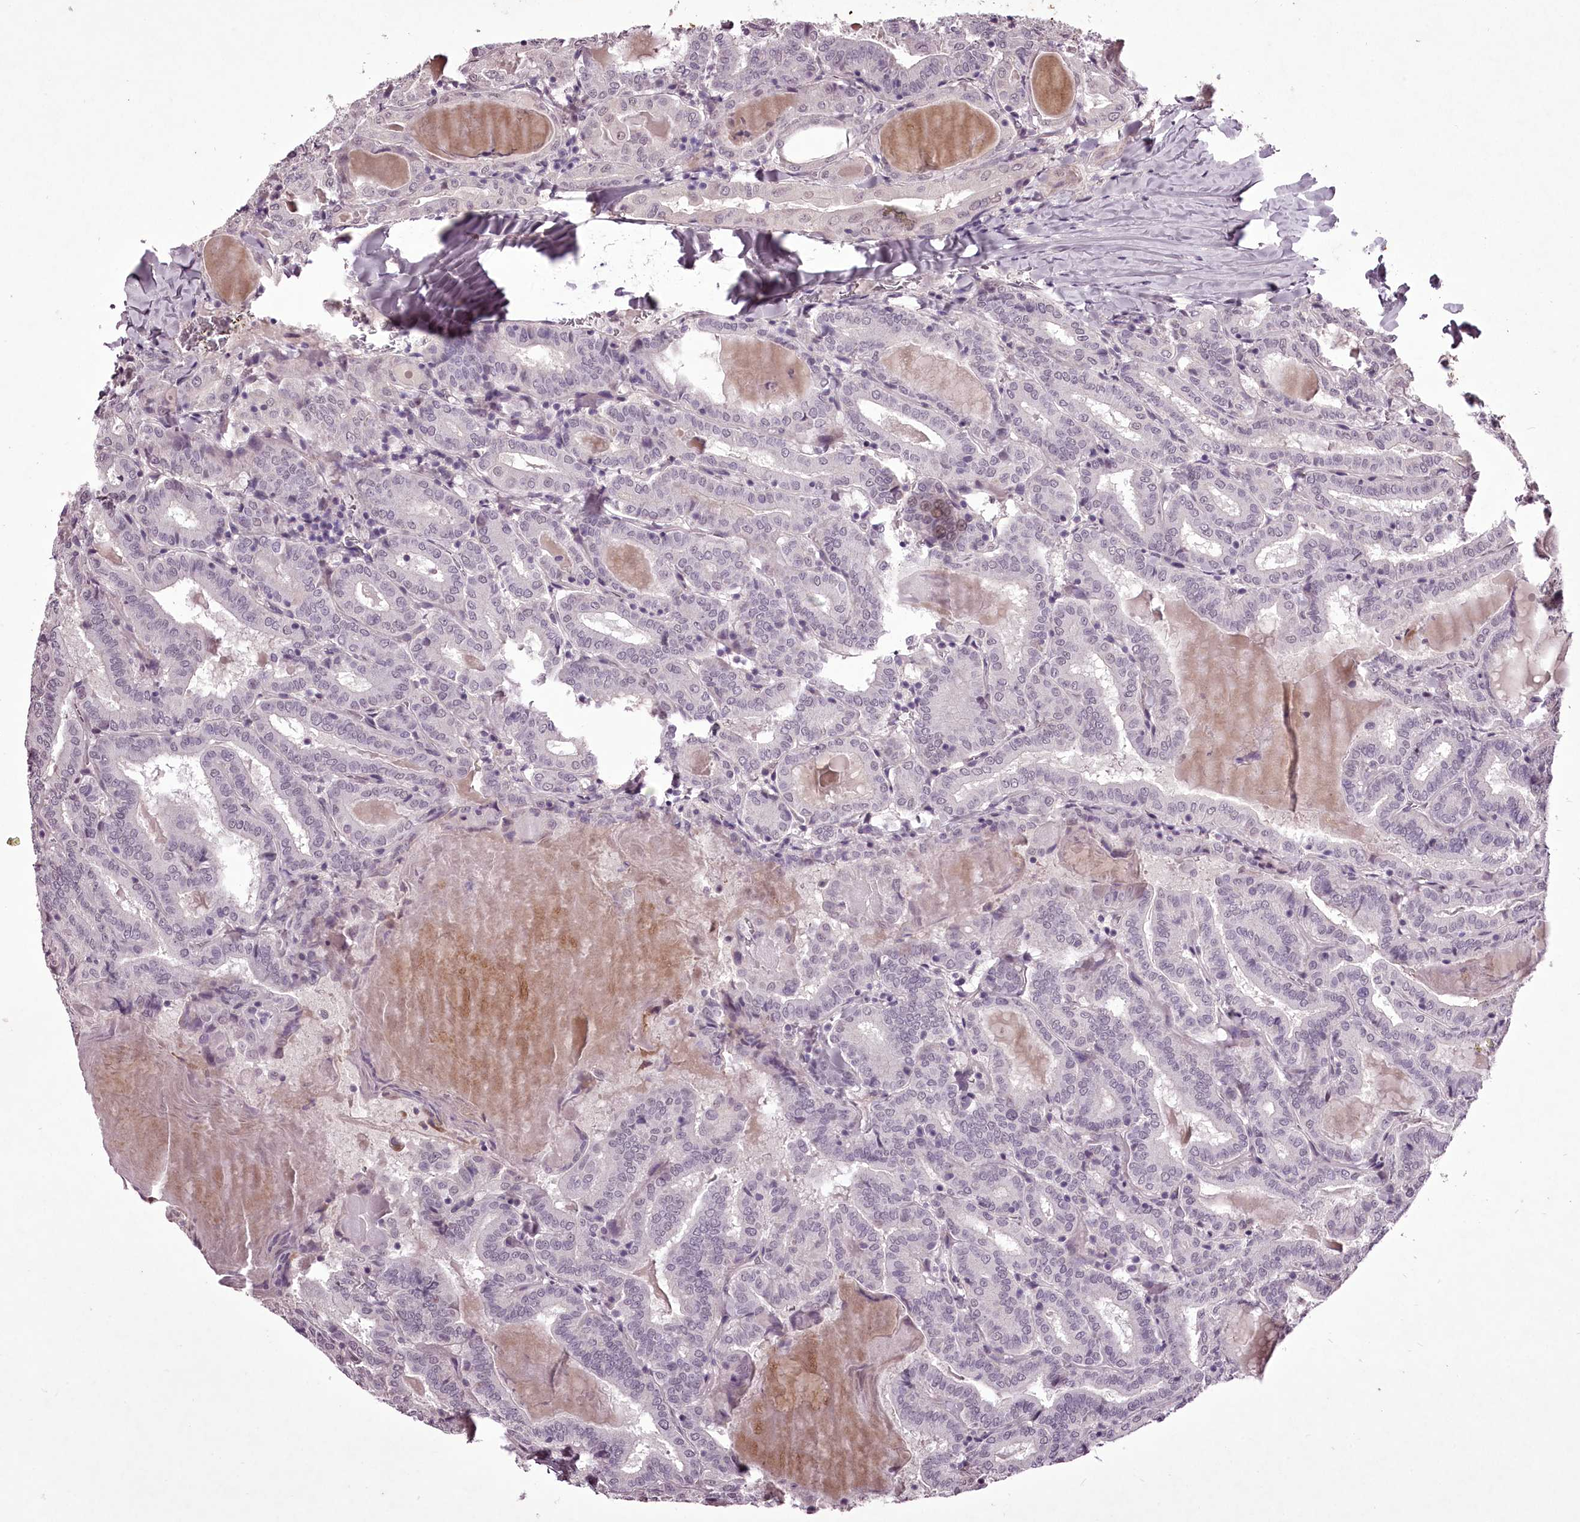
{"staining": {"intensity": "negative", "quantity": "none", "location": "none"}, "tissue": "thyroid cancer", "cell_type": "Tumor cells", "image_type": "cancer", "snomed": [{"axis": "morphology", "description": "Papillary adenocarcinoma, NOS"}, {"axis": "topography", "description": "Thyroid gland"}], "caption": "A high-resolution photomicrograph shows immunohistochemistry (IHC) staining of thyroid cancer (papillary adenocarcinoma), which reveals no significant positivity in tumor cells.", "gene": "C1orf56", "patient": {"sex": "female", "age": 72}}